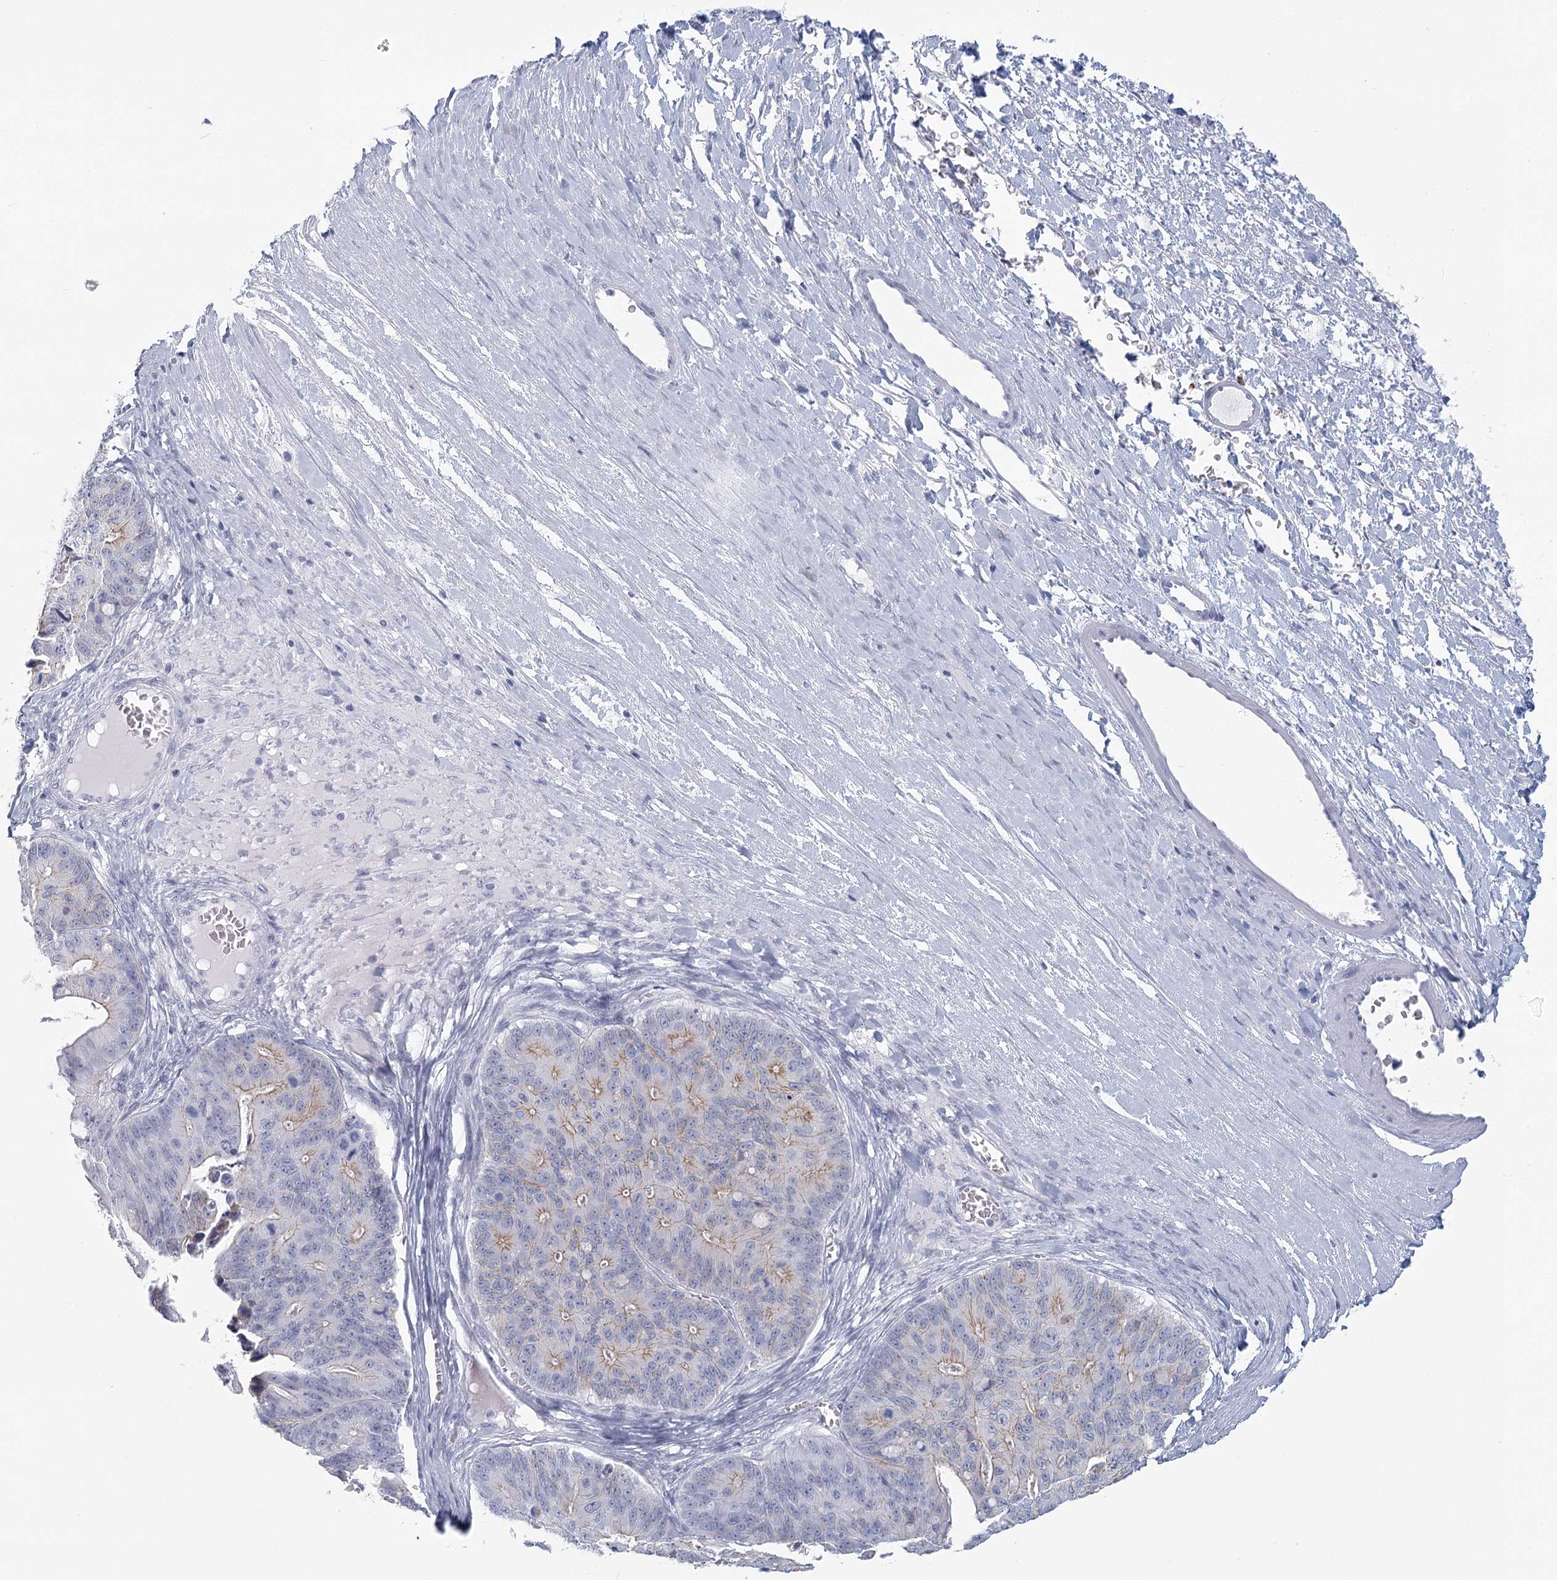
{"staining": {"intensity": "weak", "quantity": "<25%", "location": "cytoplasmic/membranous"}, "tissue": "ovarian cancer", "cell_type": "Tumor cells", "image_type": "cancer", "snomed": [{"axis": "morphology", "description": "Cystadenocarcinoma, mucinous, NOS"}, {"axis": "topography", "description": "Ovary"}], "caption": "DAB immunohistochemical staining of human mucinous cystadenocarcinoma (ovarian) displays no significant positivity in tumor cells. The staining was performed using DAB to visualize the protein expression in brown, while the nuclei were stained in blue with hematoxylin (Magnification: 20x).", "gene": "WNT8B", "patient": {"sex": "female", "age": 37}}